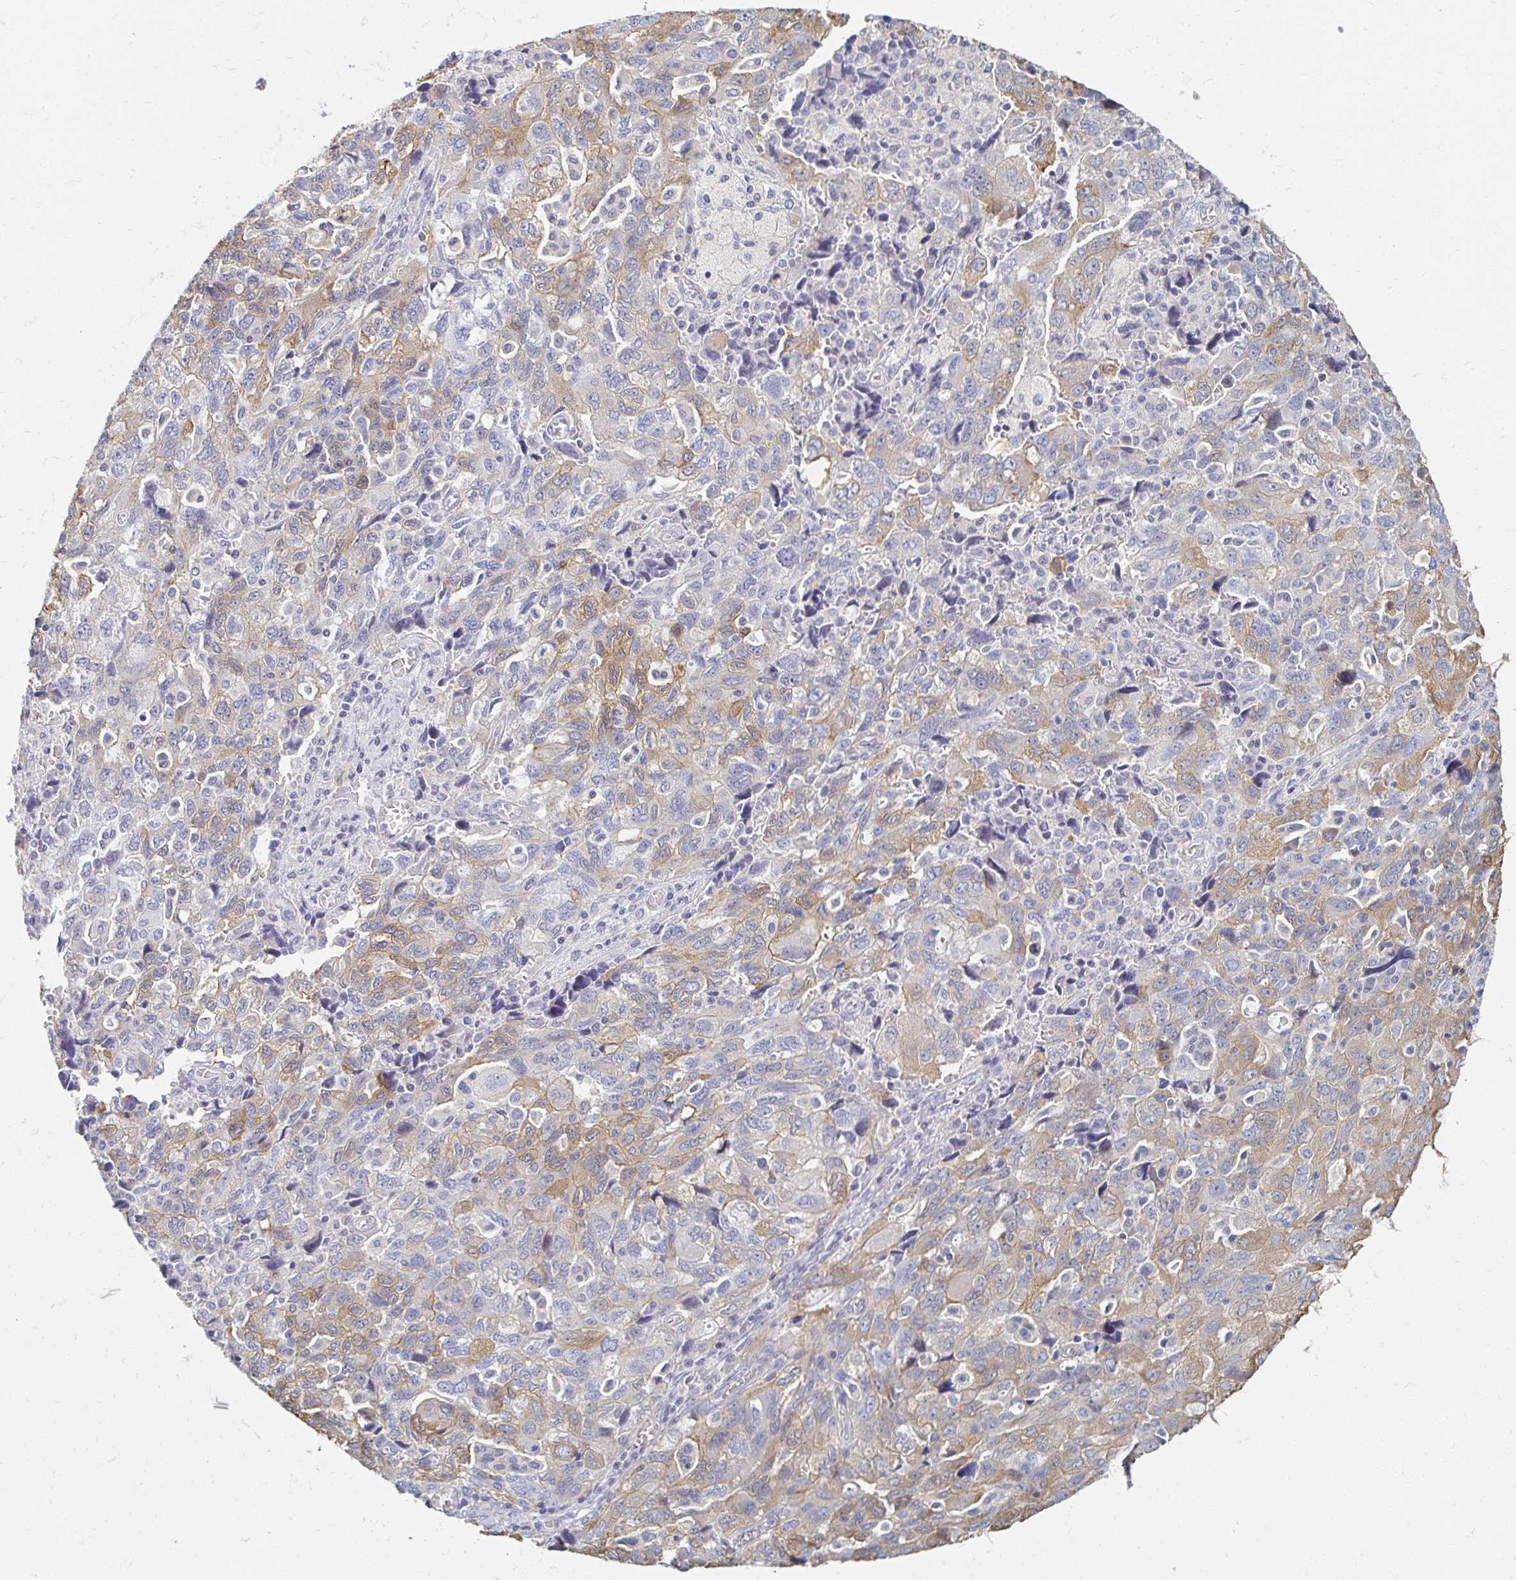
{"staining": {"intensity": "moderate", "quantity": "25%-75%", "location": "cytoplasmic/membranous"}, "tissue": "ovarian cancer", "cell_type": "Tumor cells", "image_type": "cancer", "snomed": [{"axis": "morphology", "description": "Carcinoma, NOS"}, {"axis": "morphology", "description": "Cystadenocarcinoma, serous, NOS"}, {"axis": "topography", "description": "Ovary"}], "caption": "The histopathology image exhibits a brown stain indicating the presence of a protein in the cytoplasmic/membranous of tumor cells in ovarian cancer.", "gene": "MYLK2", "patient": {"sex": "female", "age": 69}}